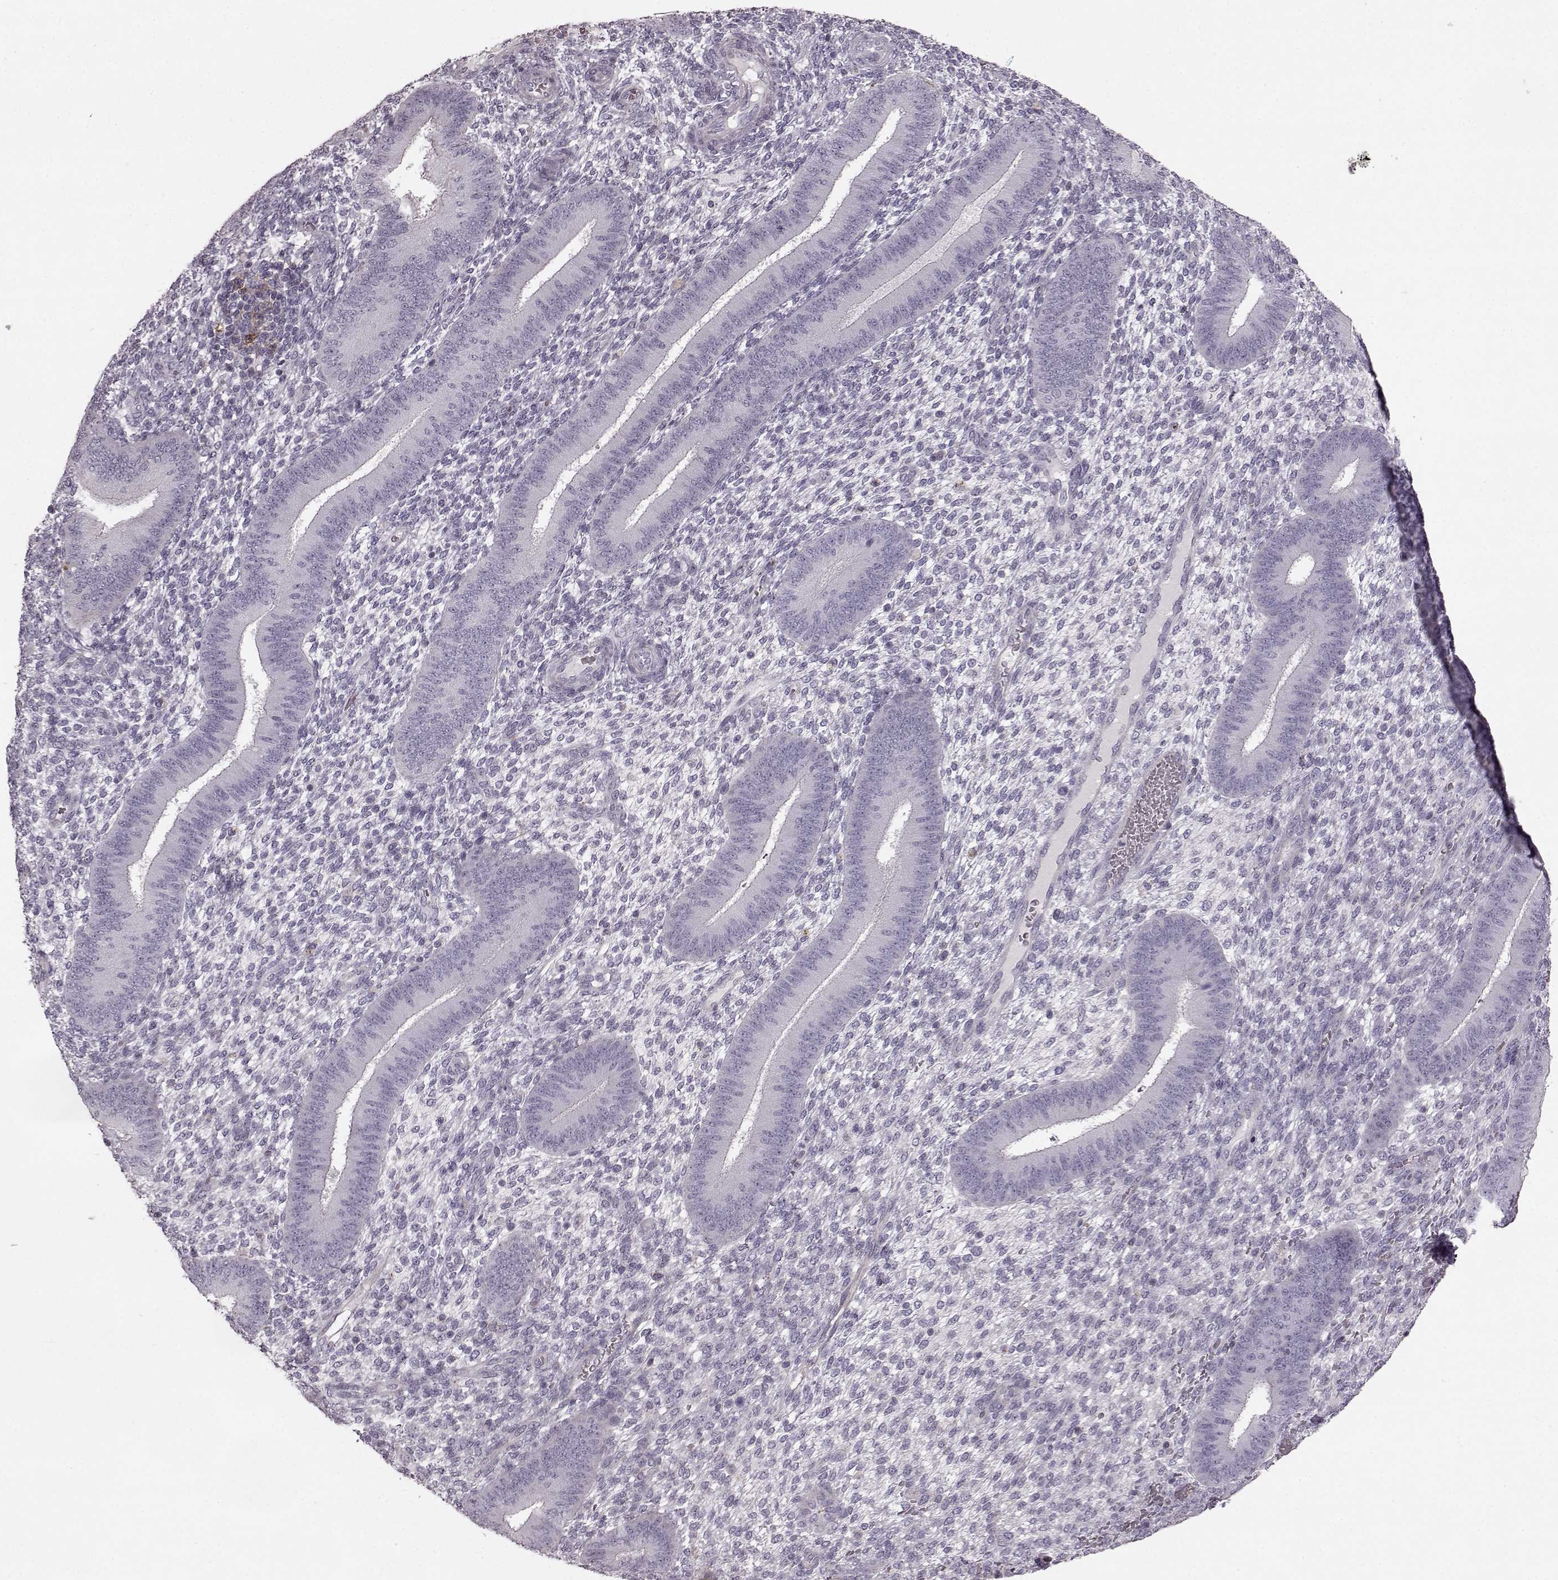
{"staining": {"intensity": "negative", "quantity": "none", "location": "none"}, "tissue": "endometrium", "cell_type": "Cells in endometrial stroma", "image_type": "normal", "snomed": [{"axis": "morphology", "description": "Normal tissue, NOS"}, {"axis": "topography", "description": "Endometrium"}], "caption": "DAB (3,3'-diaminobenzidine) immunohistochemical staining of unremarkable endometrium exhibits no significant expression in cells in endometrial stroma.", "gene": "PDCD1", "patient": {"sex": "female", "age": 39}}